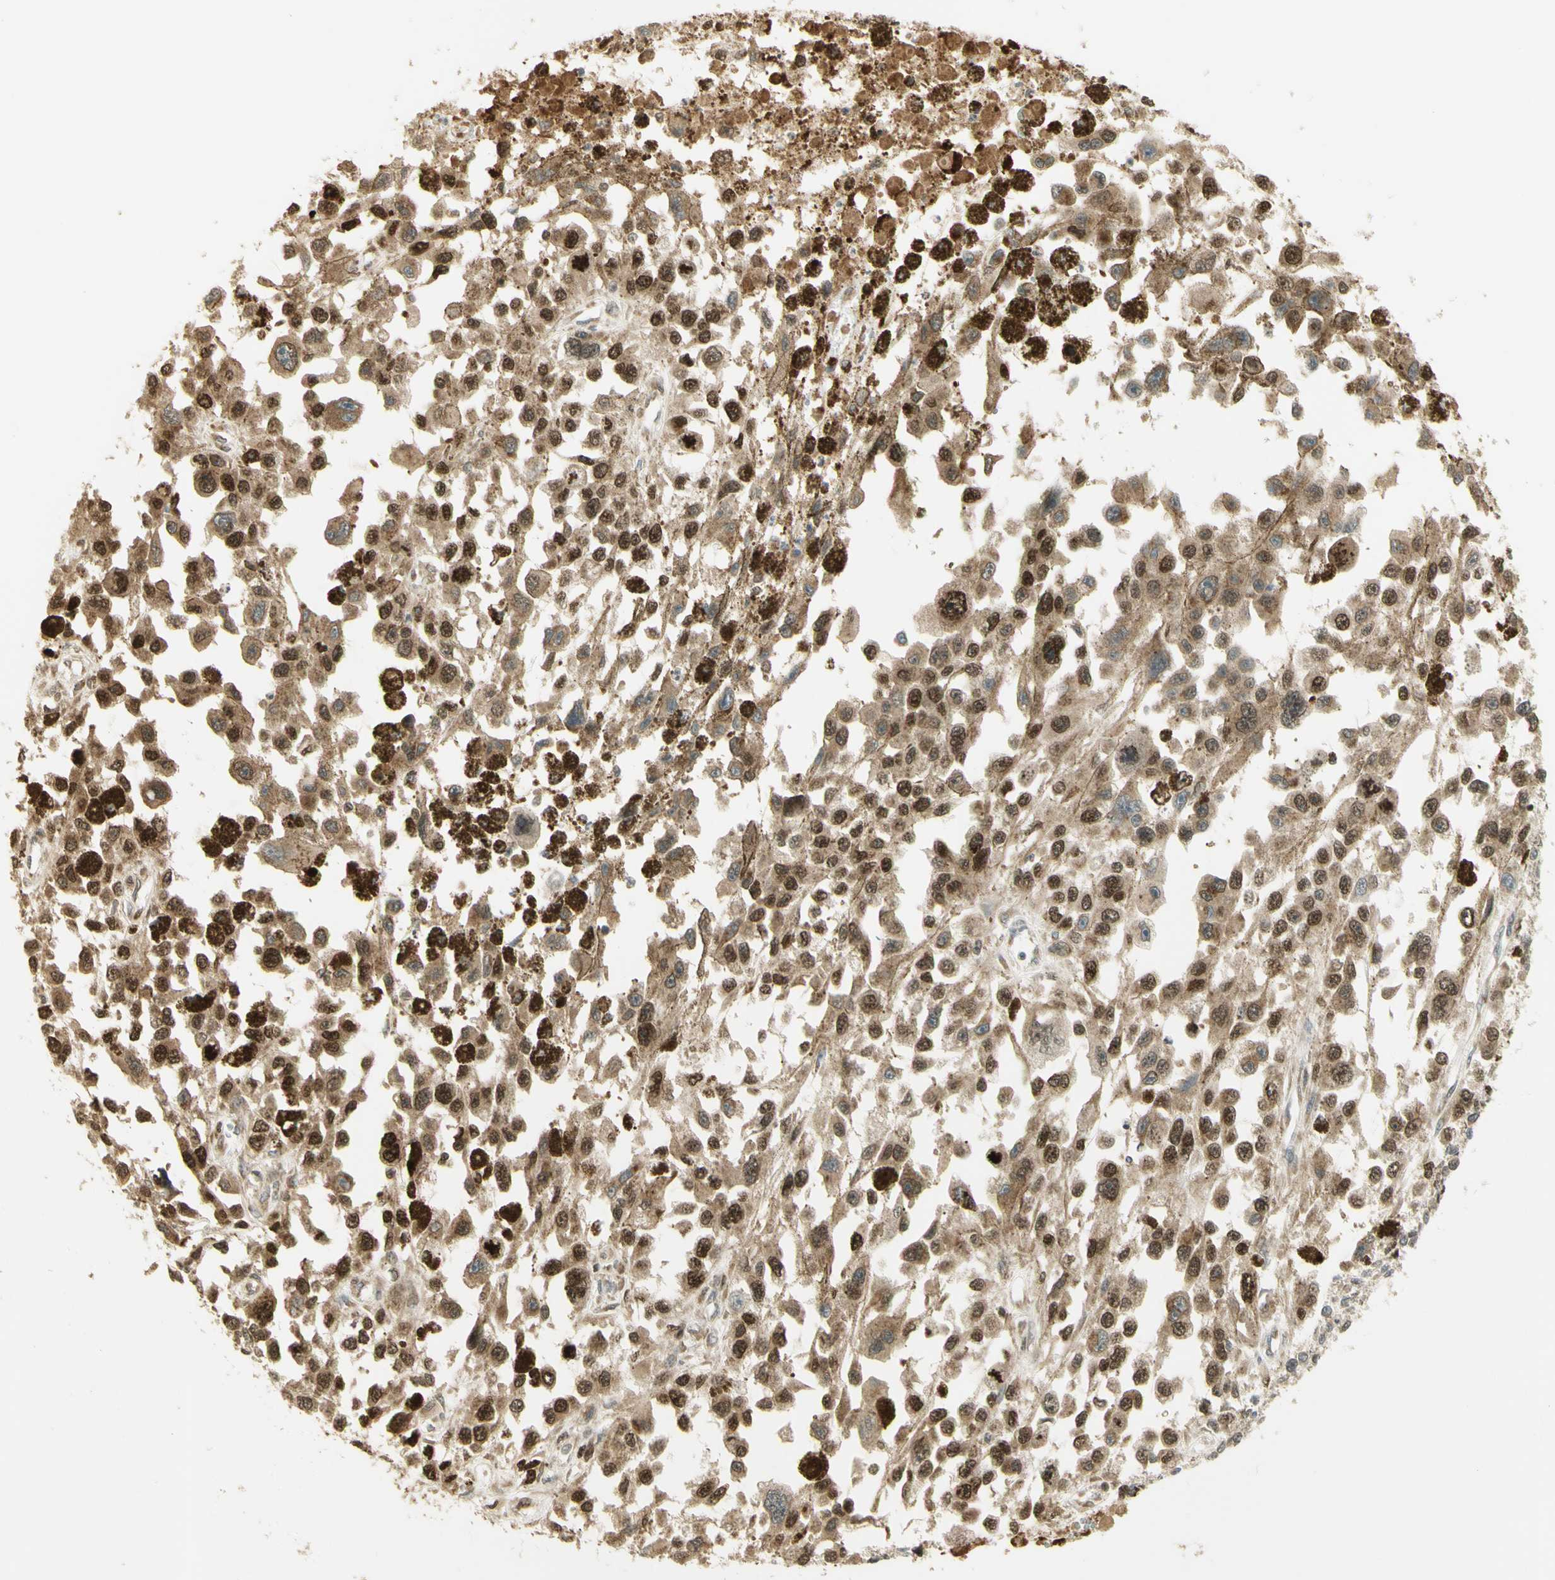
{"staining": {"intensity": "strong", "quantity": "25%-75%", "location": "cytoplasmic/membranous,nuclear"}, "tissue": "melanoma", "cell_type": "Tumor cells", "image_type": "cancer", "snomed": [{"axis": "morphology", "description": "Malignant melanoma, Metastatic site"}, {"axis": "topography", "description": "Lymph node"}], "caption": "Immunohistochemistry (IHC) of melanoma demonstrates high levels of strong cytoplasmic/membranous and nuclear staining in approximately 25%-75% of tumor cells.", "gene": "KIF11", "patient": {"sex": "male", "age": 59}}